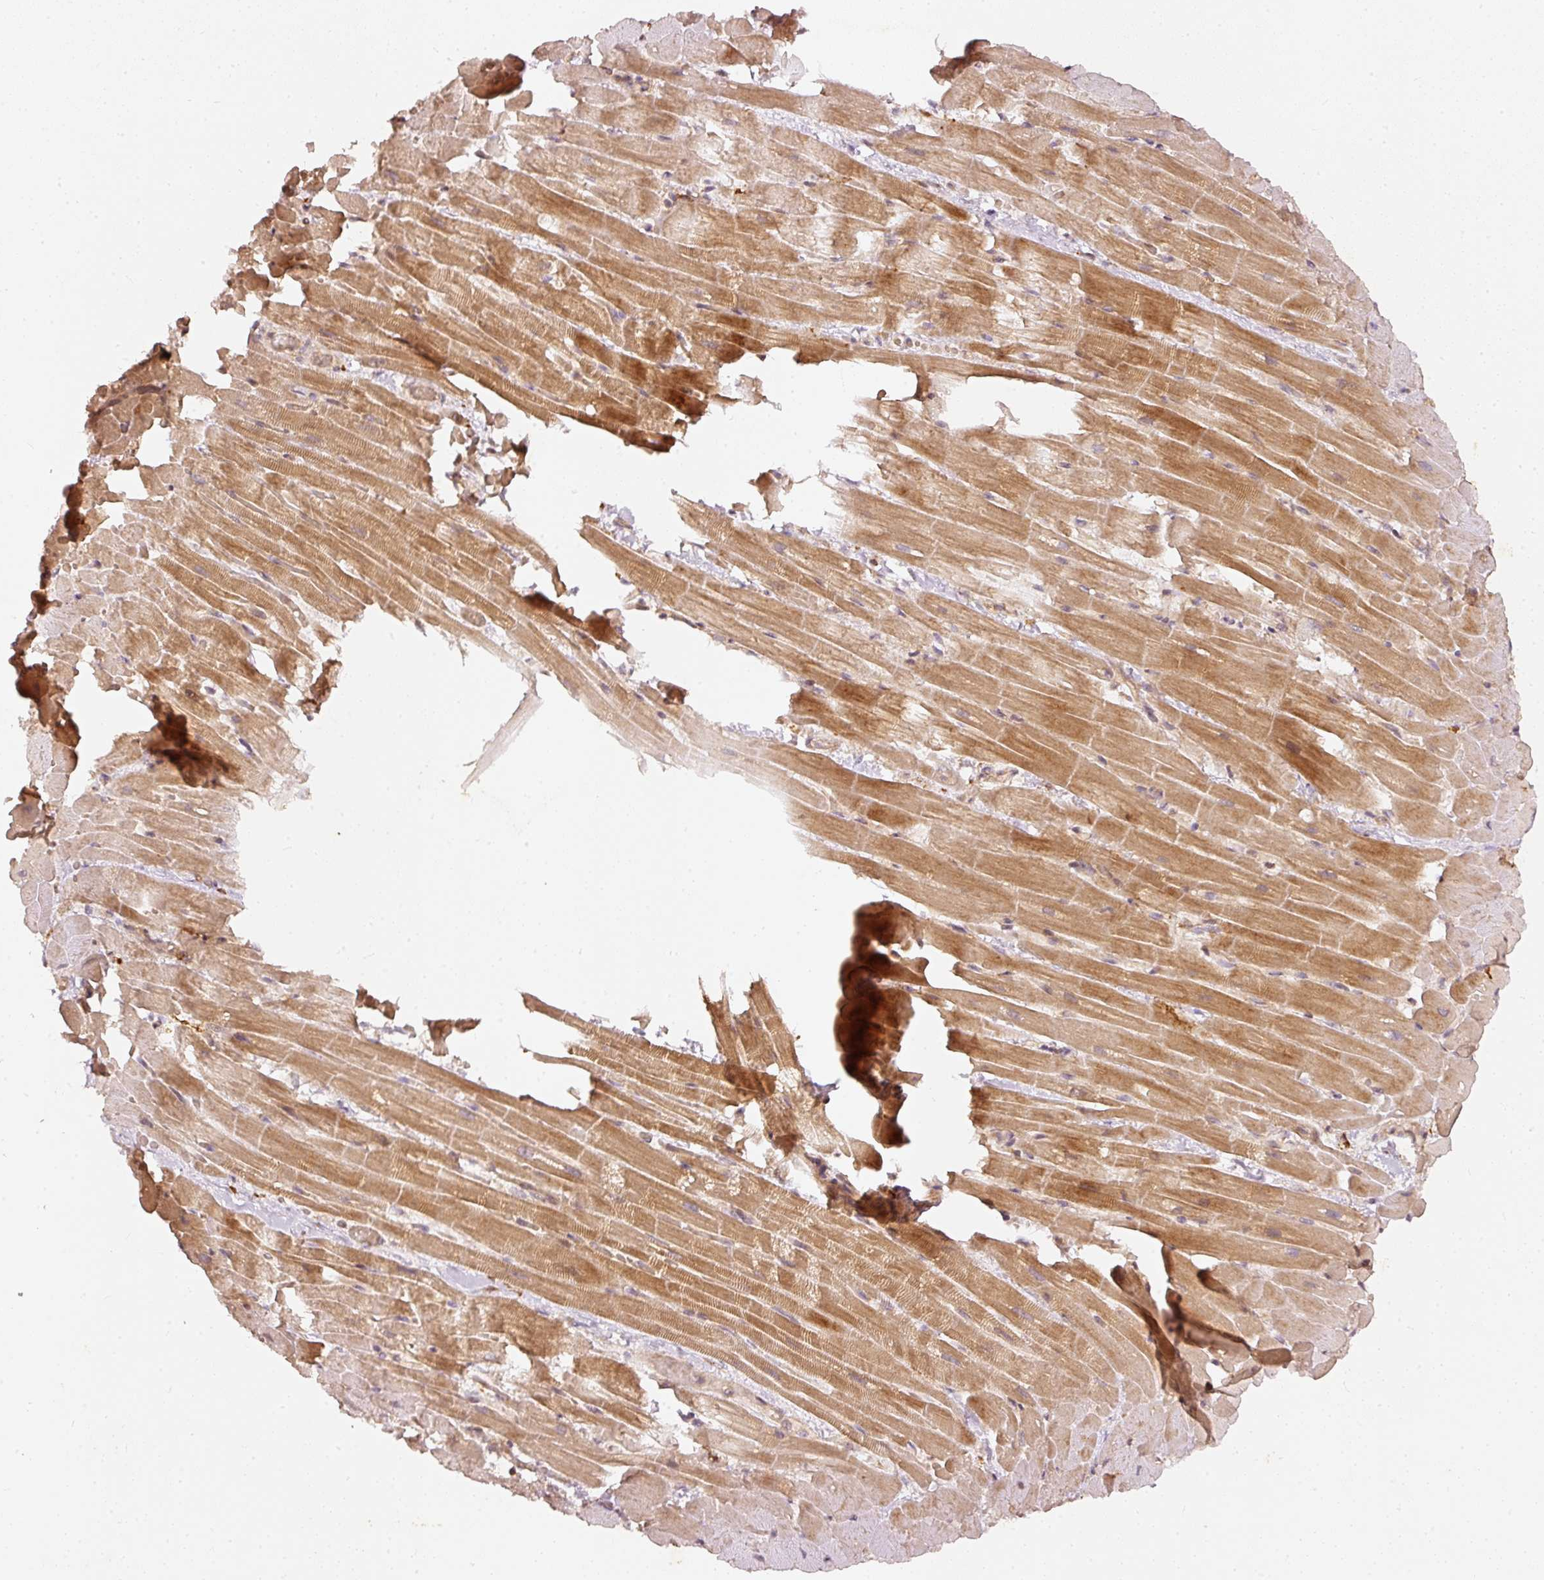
{"staining": {"intensity": "moderate", "quantity": ">75%", "location": "cytoplasmic/membranous,nuclear"}, "tissue": "heart muscle", "cell_type": "Cardiomyocytes", "image_type": "normal", "snomed": [{"axis": "morphology", "description": "Normal tissue, NOS"}, {"axis": "topography", "description": "Heart"}], "caption": "IHC (DAB (3,3'-diaminobenzidine)) staining of normal heart muscle exhibits moderate cytoplasmic/membranous,nuclear protein positivity in about >75% of cardiomyocytes. Using DAB (brown) and hematoxylin (blue) stains, captured at high magnification using brightfield microscopy.", "gene": "ZNF580", "patient": {"sex": "male", "age": 37}}